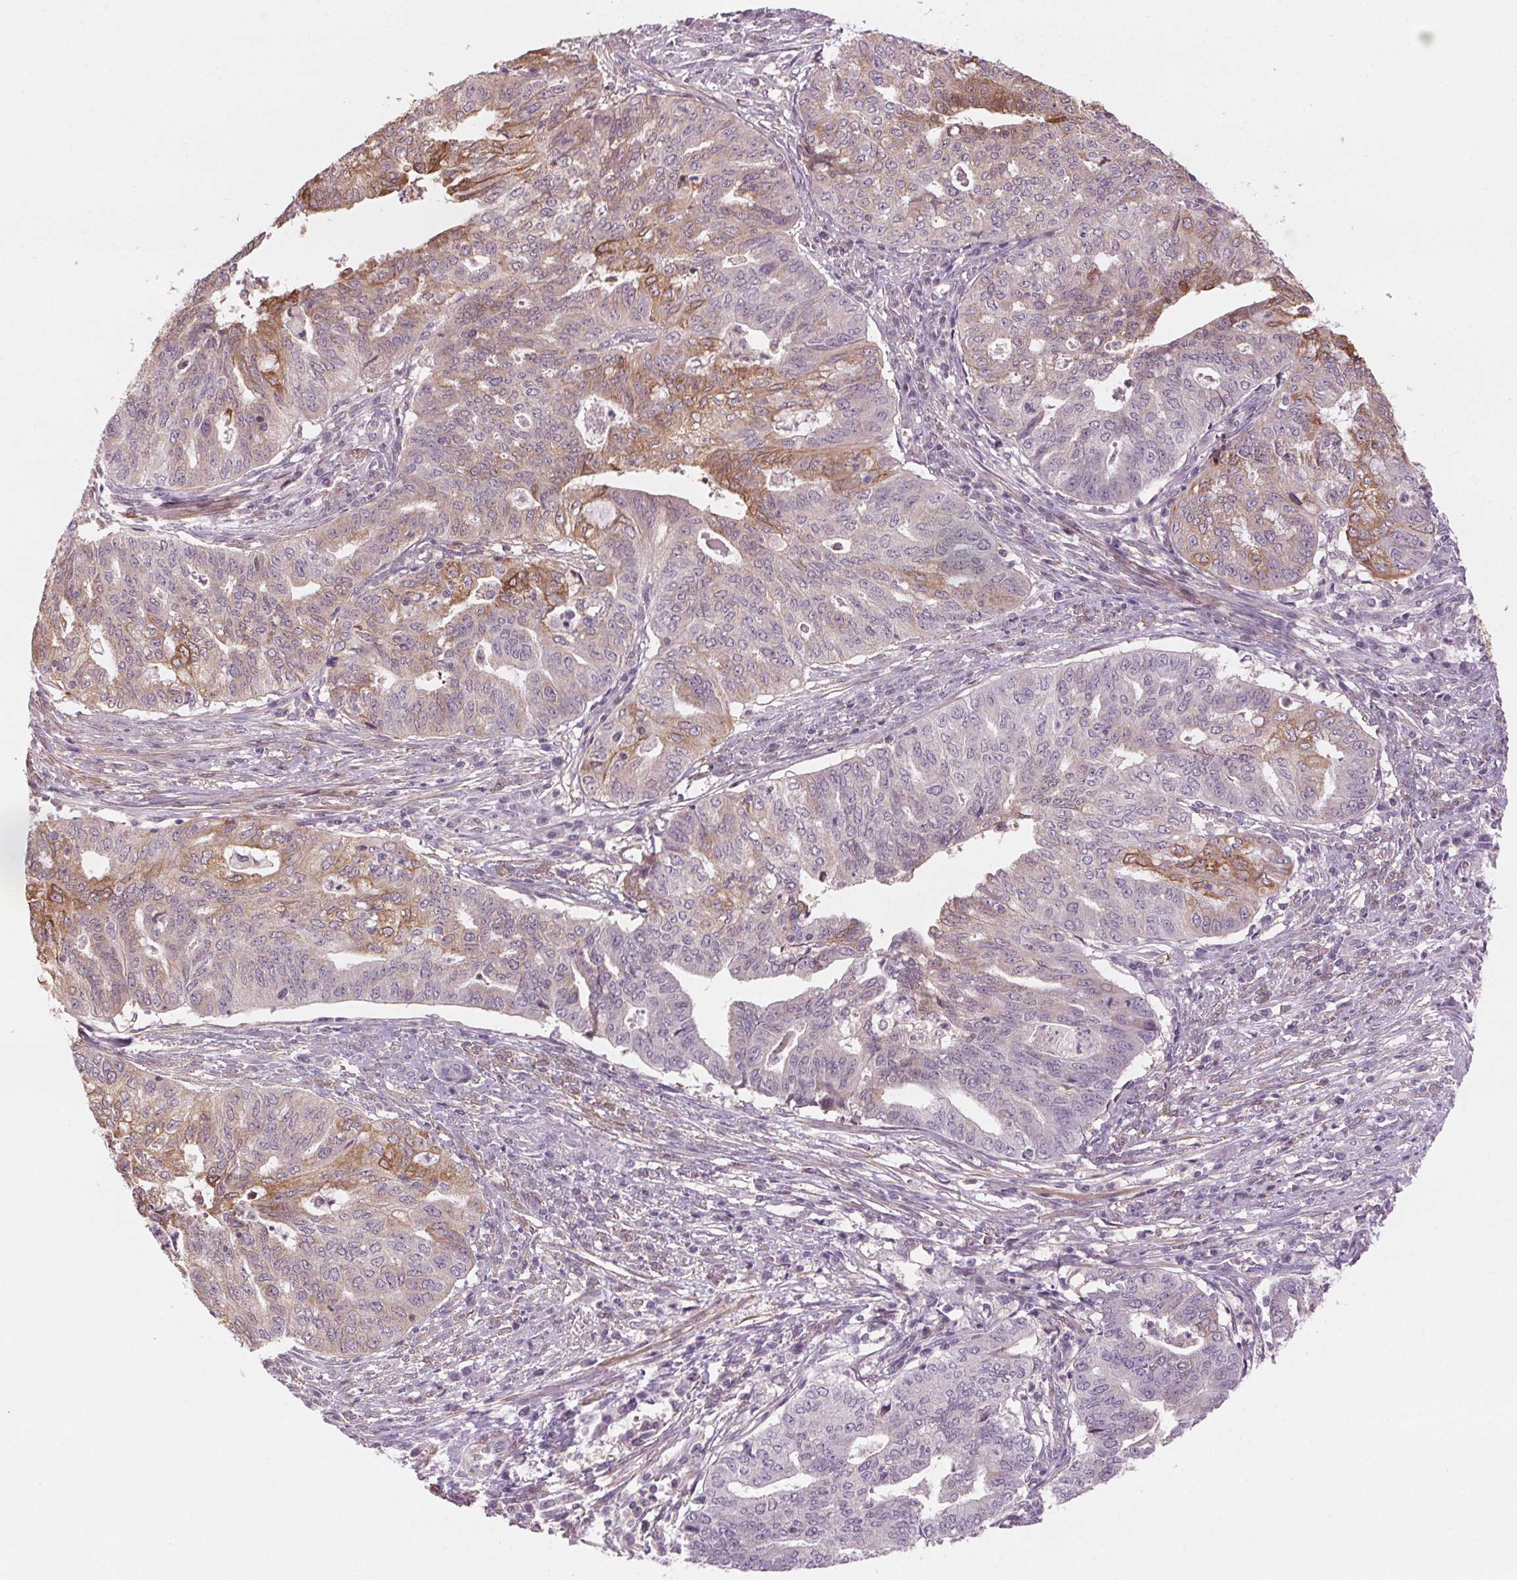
{"staining": {"intensity": "moderate", "quantity": "<25%", "location": "cytoplasmic/membranous"}, "tissue": "endometrial cancer", "cell_type": "Tumor cells", "image_type": "cancer", "snomed": [{"axis": "morphology", "description": "Adenocarcinoma, NOS"}, {"axis": "topography", "description": "Endometrium"}], "caption": "A low amount of moderate cytoplasmic/membranous positivity is appreciated in approximately <25% of tumor cells in endometrial cancer tissue.", "gene": "HHLA2", "patient": {"sex": "female", "age": 79}}